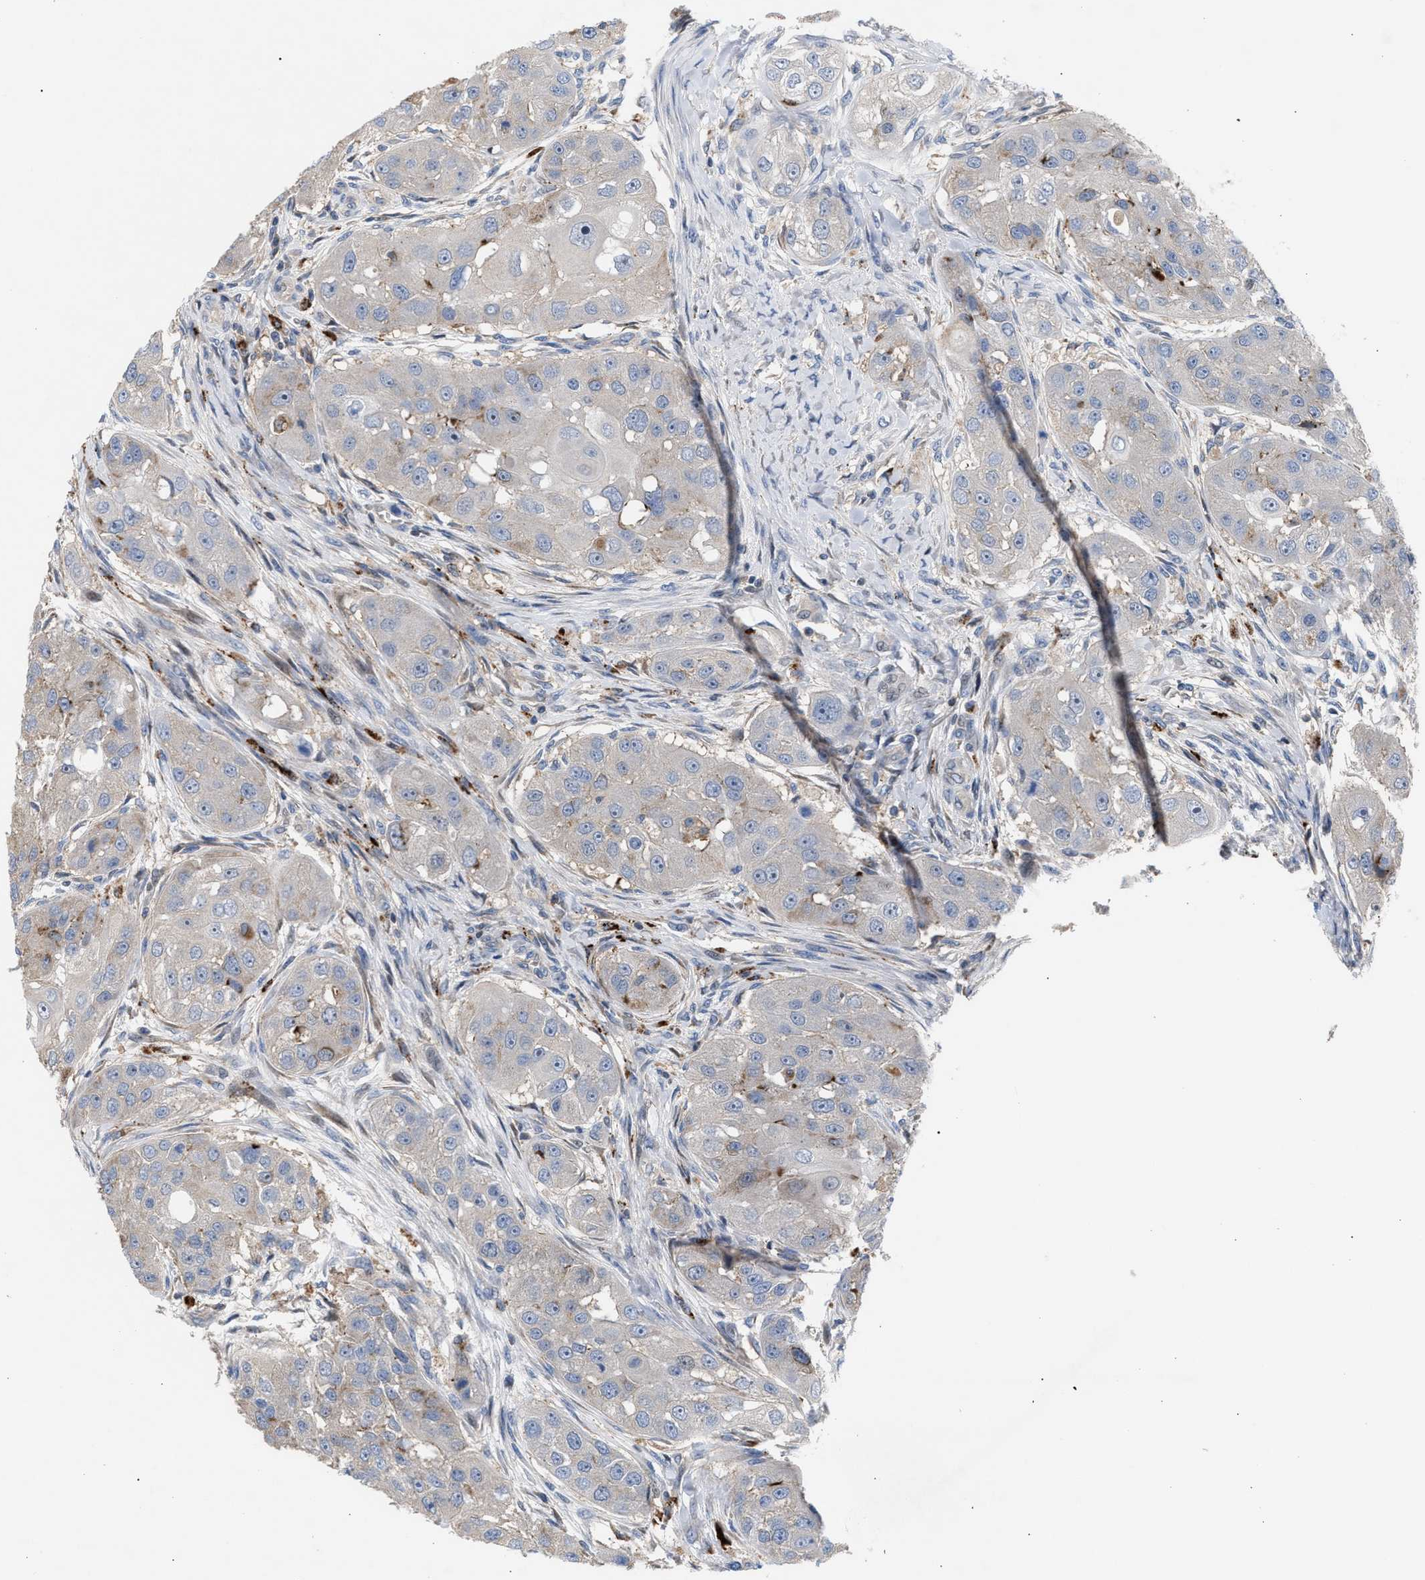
{"staining": {"intensity": "negative", "quantity": "none", "location": "none"}, "tissue": "head and neck cancer", "cell_type": "Tumor cells", "image_type": "cancer", "snomed": [{"axis": "morphology", "description": "Normal tissue, NOS"}, {"axis": "morphology", "description": "Squamous cell carcinoma, NOS"}, {"axis": "topography", "description": "Skeletal muscle"}, {"axis": "topography", "description": "Head-Neck"}], "caption": "Immunohistochemistry (IHC) of head and neck cancer displays no positivity in tumor cells. The staining is performed using DAB brown chromogen with nuclei counter-stained in using hematoxylin.", "gene": "MBTD1", "patient": {"sex": "male", "age": 51}}